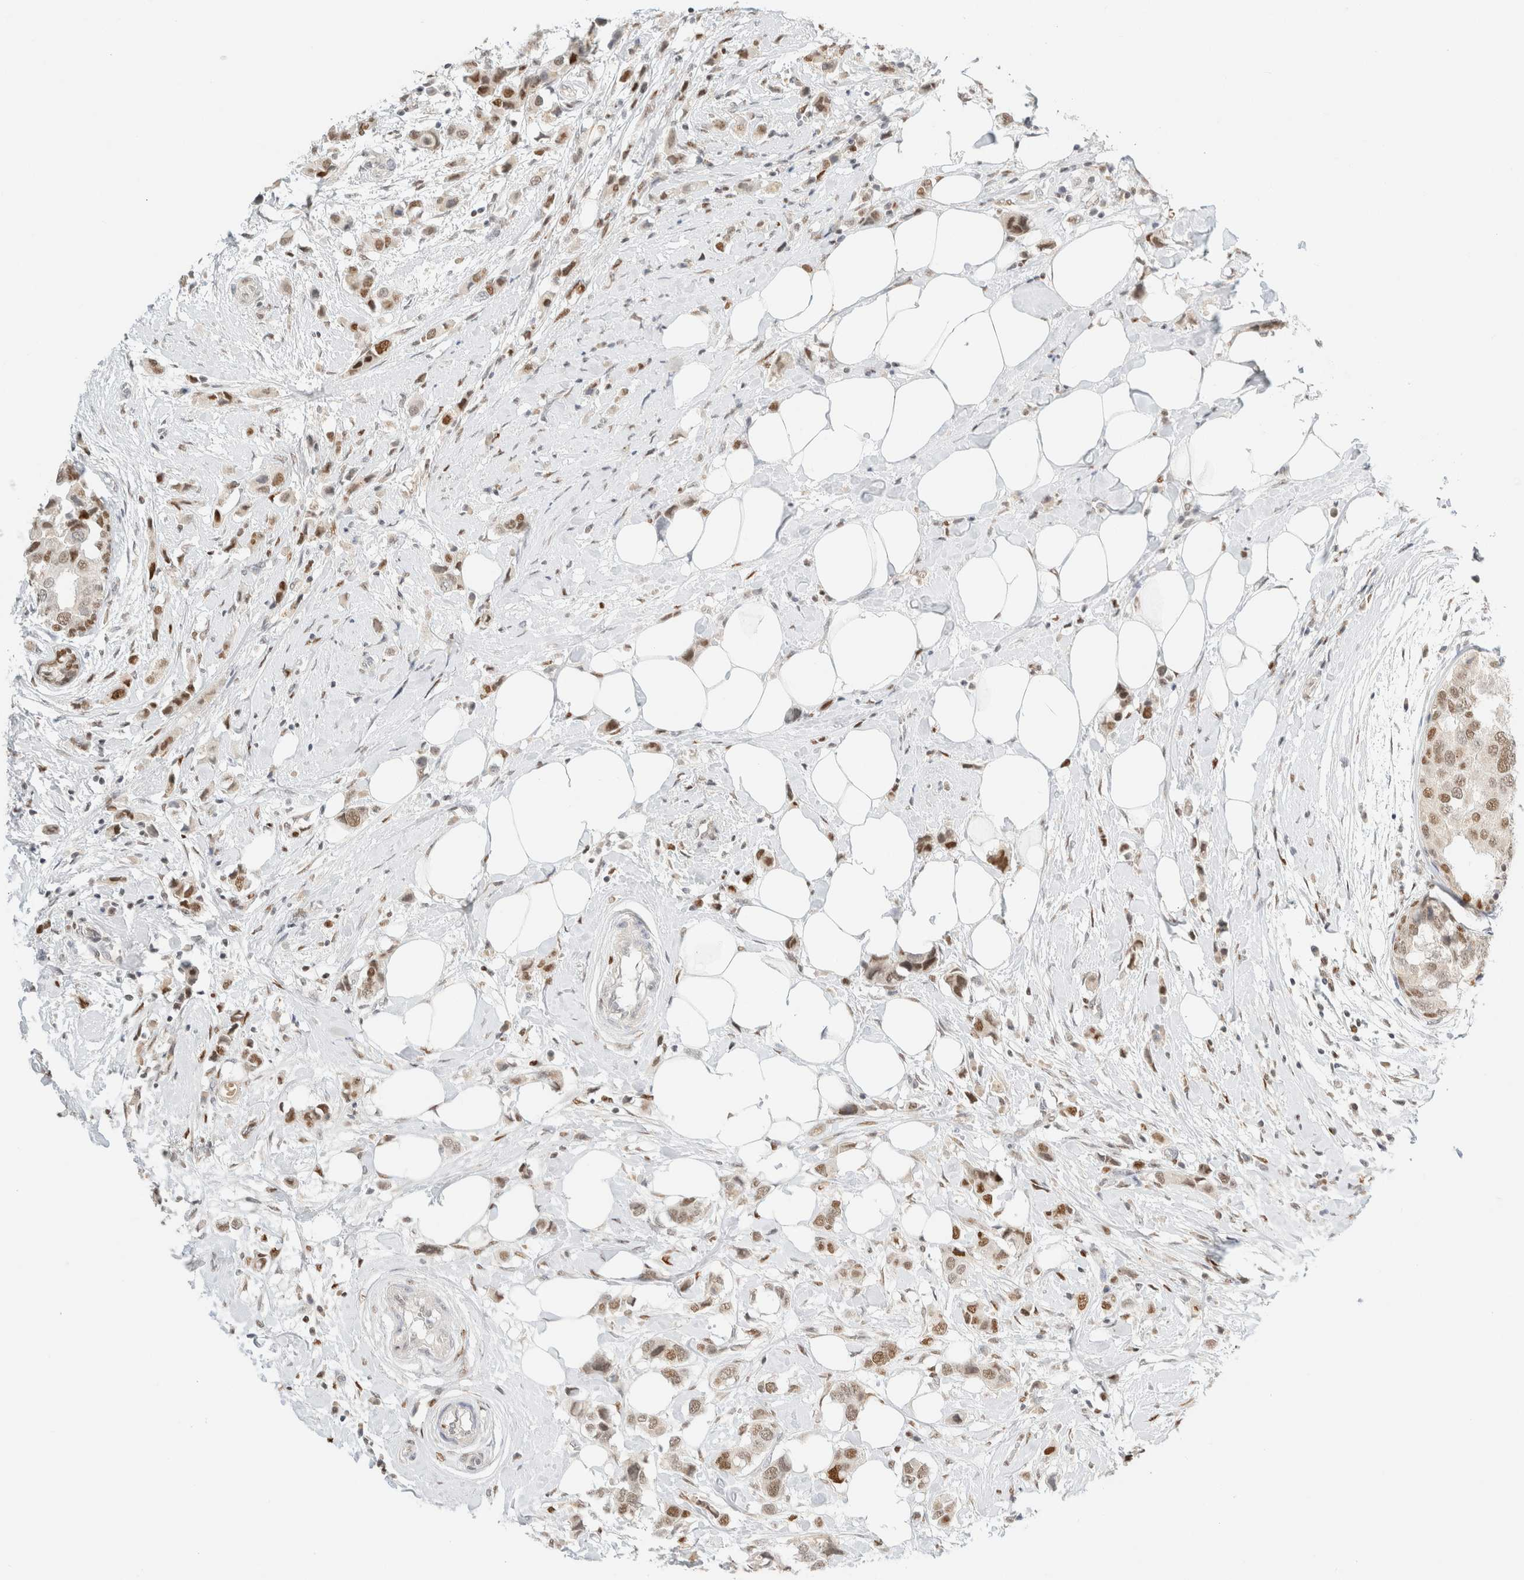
{"staining": {"intensity": "moderate", "quantity": ">75%", "location": "nuclear"}, "tissue": "breast cancer", "cell_type": "Tumor cells", "image_type": "cancer", "snomed": [{"axis": "morphology", "description": "Normal tissue, NOS"}, {"axis": "morphology", "description": "Duct carcinoma"}, {"axis": "topography", "description": "Breast"}], "caption": "There is medium levels of moderate nuclear staining in tumor cells of breast intraductal carcinoma, as demonstrated by immunohistochemical staining (brown color).", "gene": "DDB2", "patient": {"sex": "female", "age": 50}}